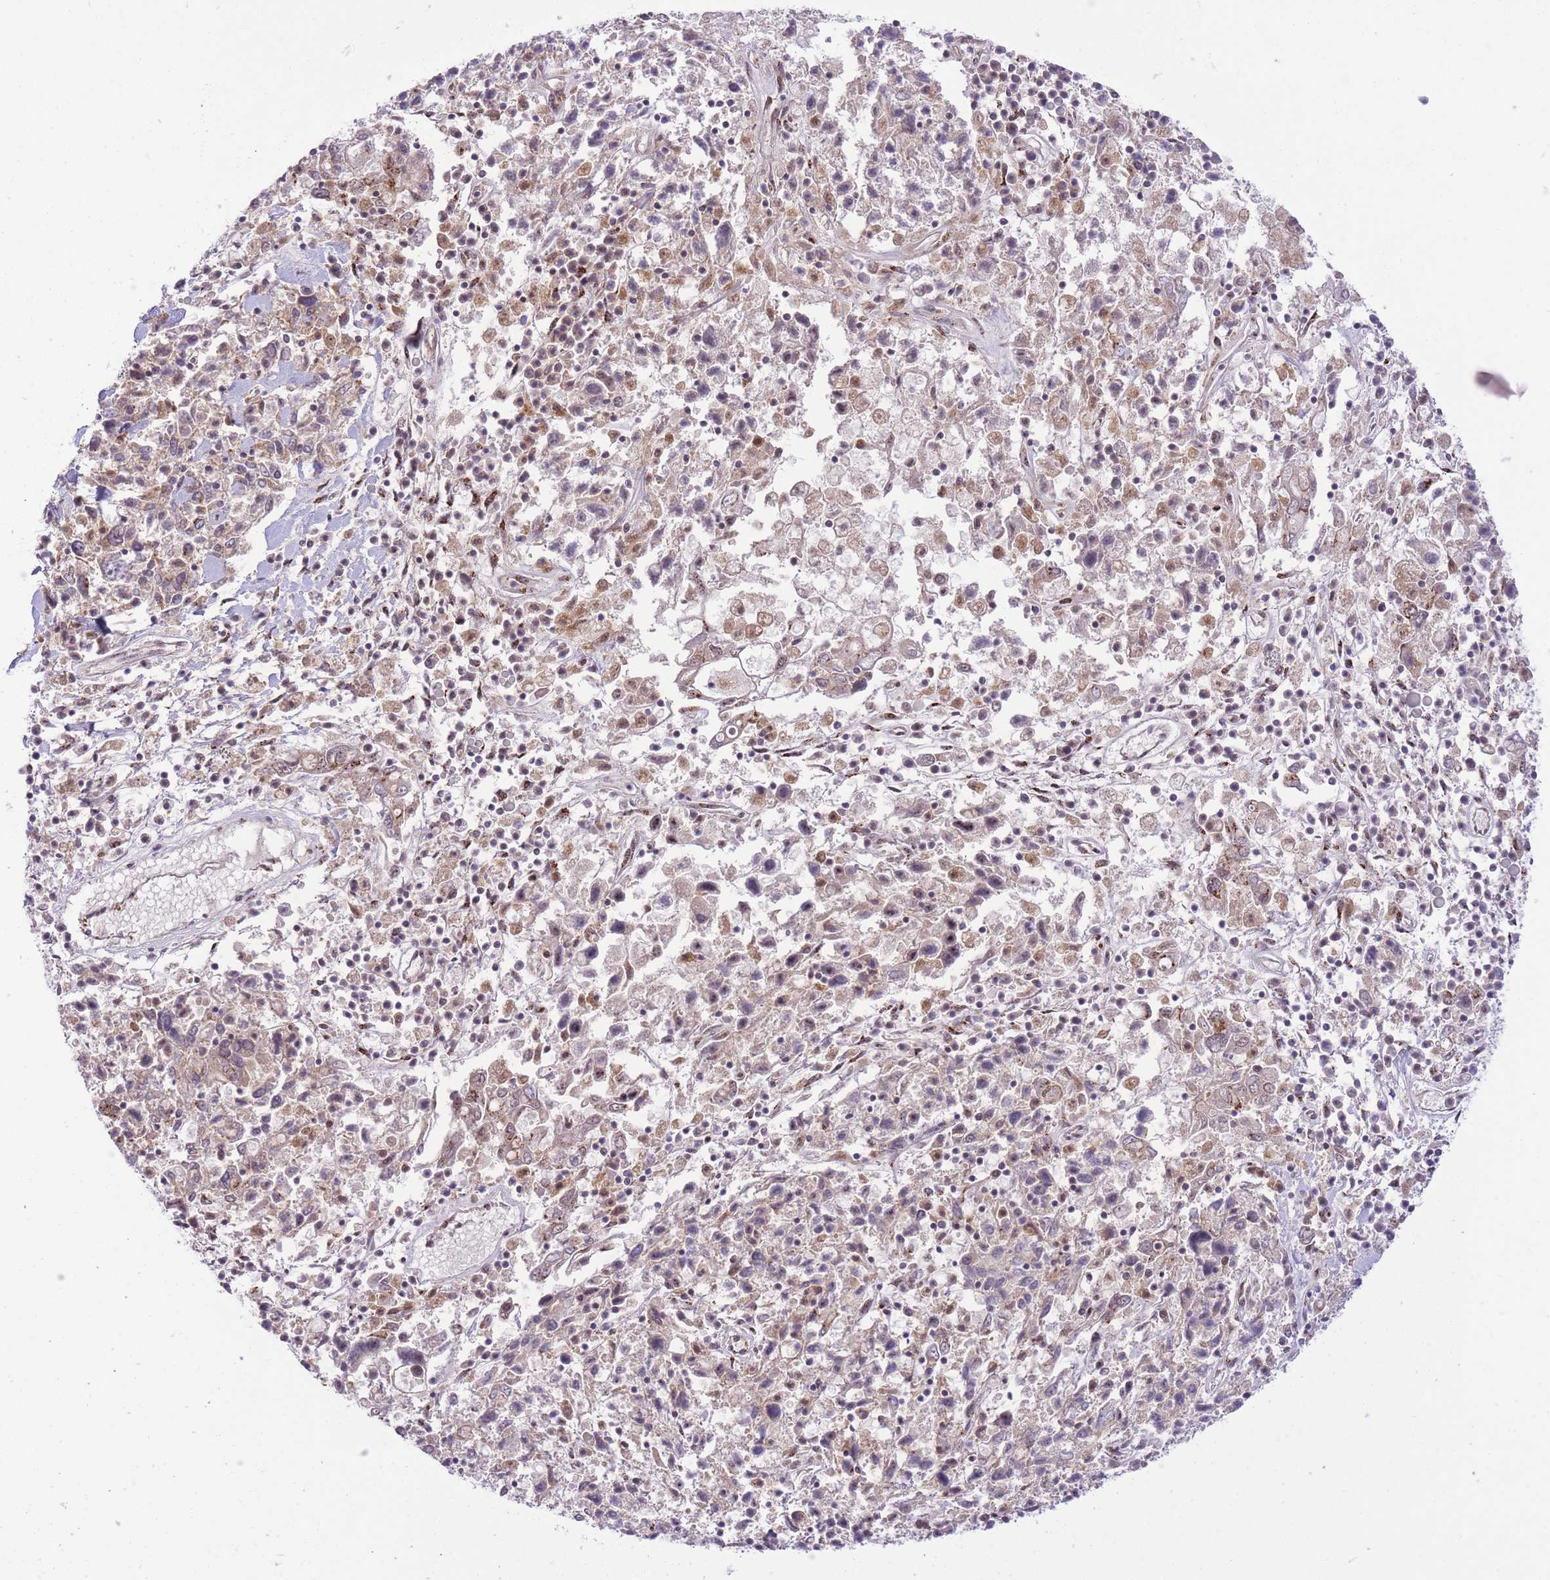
{"staining": {"intensity": "moderate", "quantity": "25%-75%", "location": "cytoplasmic/membranous"}, "tissue": "ovarian cancer", "cell_type": "Tumor cells", "image_type": "cancer", "snomed": [{"axis": "morphology", "description": "Carcinoma, endometroid"}, {"axis": "topography", "description": "Ovary"}], "caption": "The histopathology image displays staining of ovarian cancer (endometroid carcinoma), revealing moderate cytoplasmic/membranous protein staining (brown color) within tumor cells.", "gene": "ZBED5", "patient": {"sex": "female", "age": 62}}